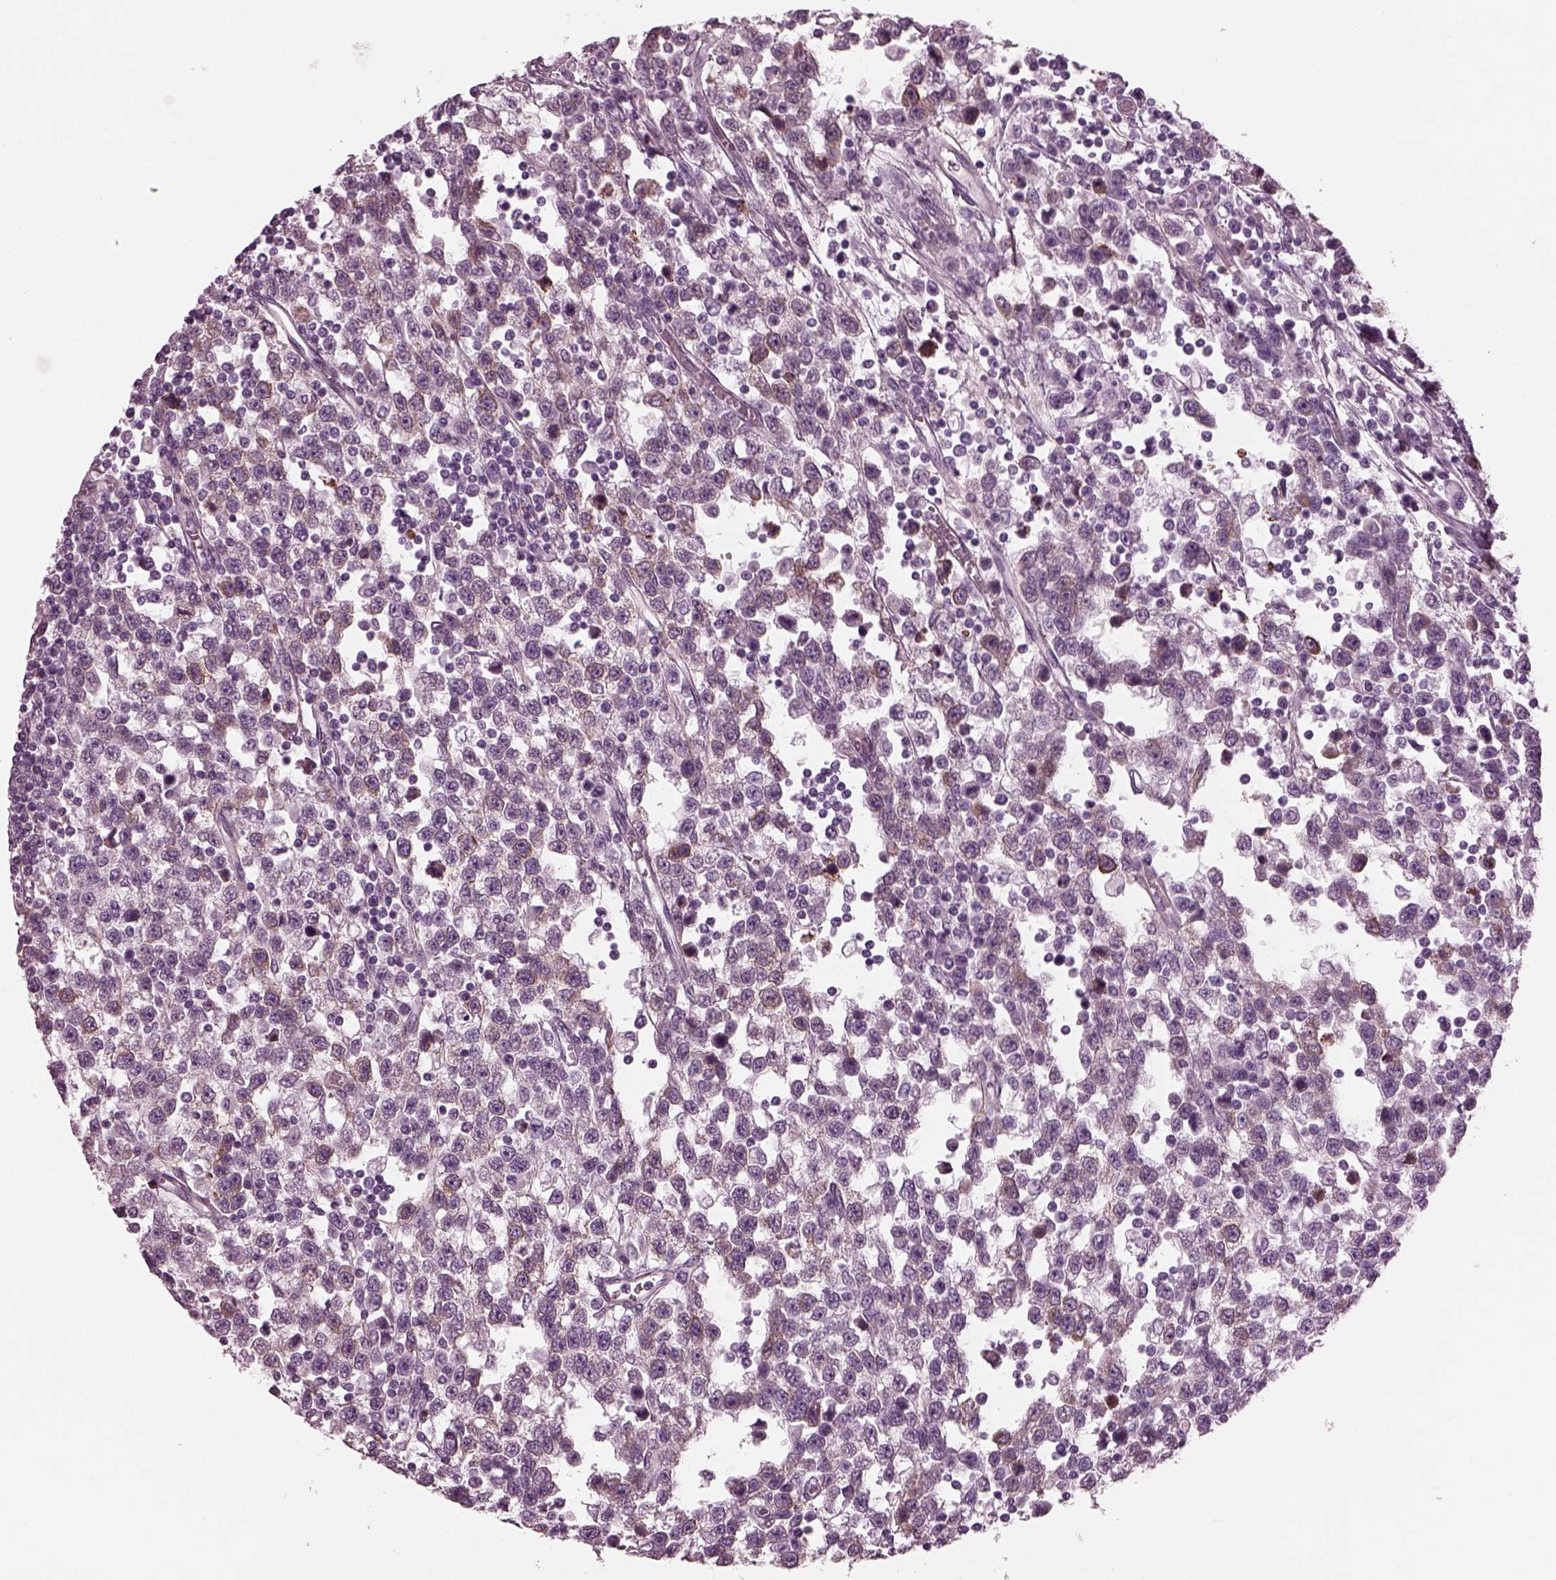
{"staining": {"intensity": "moderate", "quantity": "<25%", "location": "cytoplasmic/membranous"}, "tissue": "testis cancer", "cell_type": "Tumor cells", "image_type": "cancer", "snomed": [{"axis": "morphology", "description": "Seminoma, NOS"}, {"axis": "topography", "description": "Testis"}], "caption": "Seminoma (testis) stained with immunohistochemistry reveals moderate cytoplasmic/membranous positivity in about <25% of tumor cells.", "gene": "BFSP1", "patient": {"sex": "male", "age": 34}}